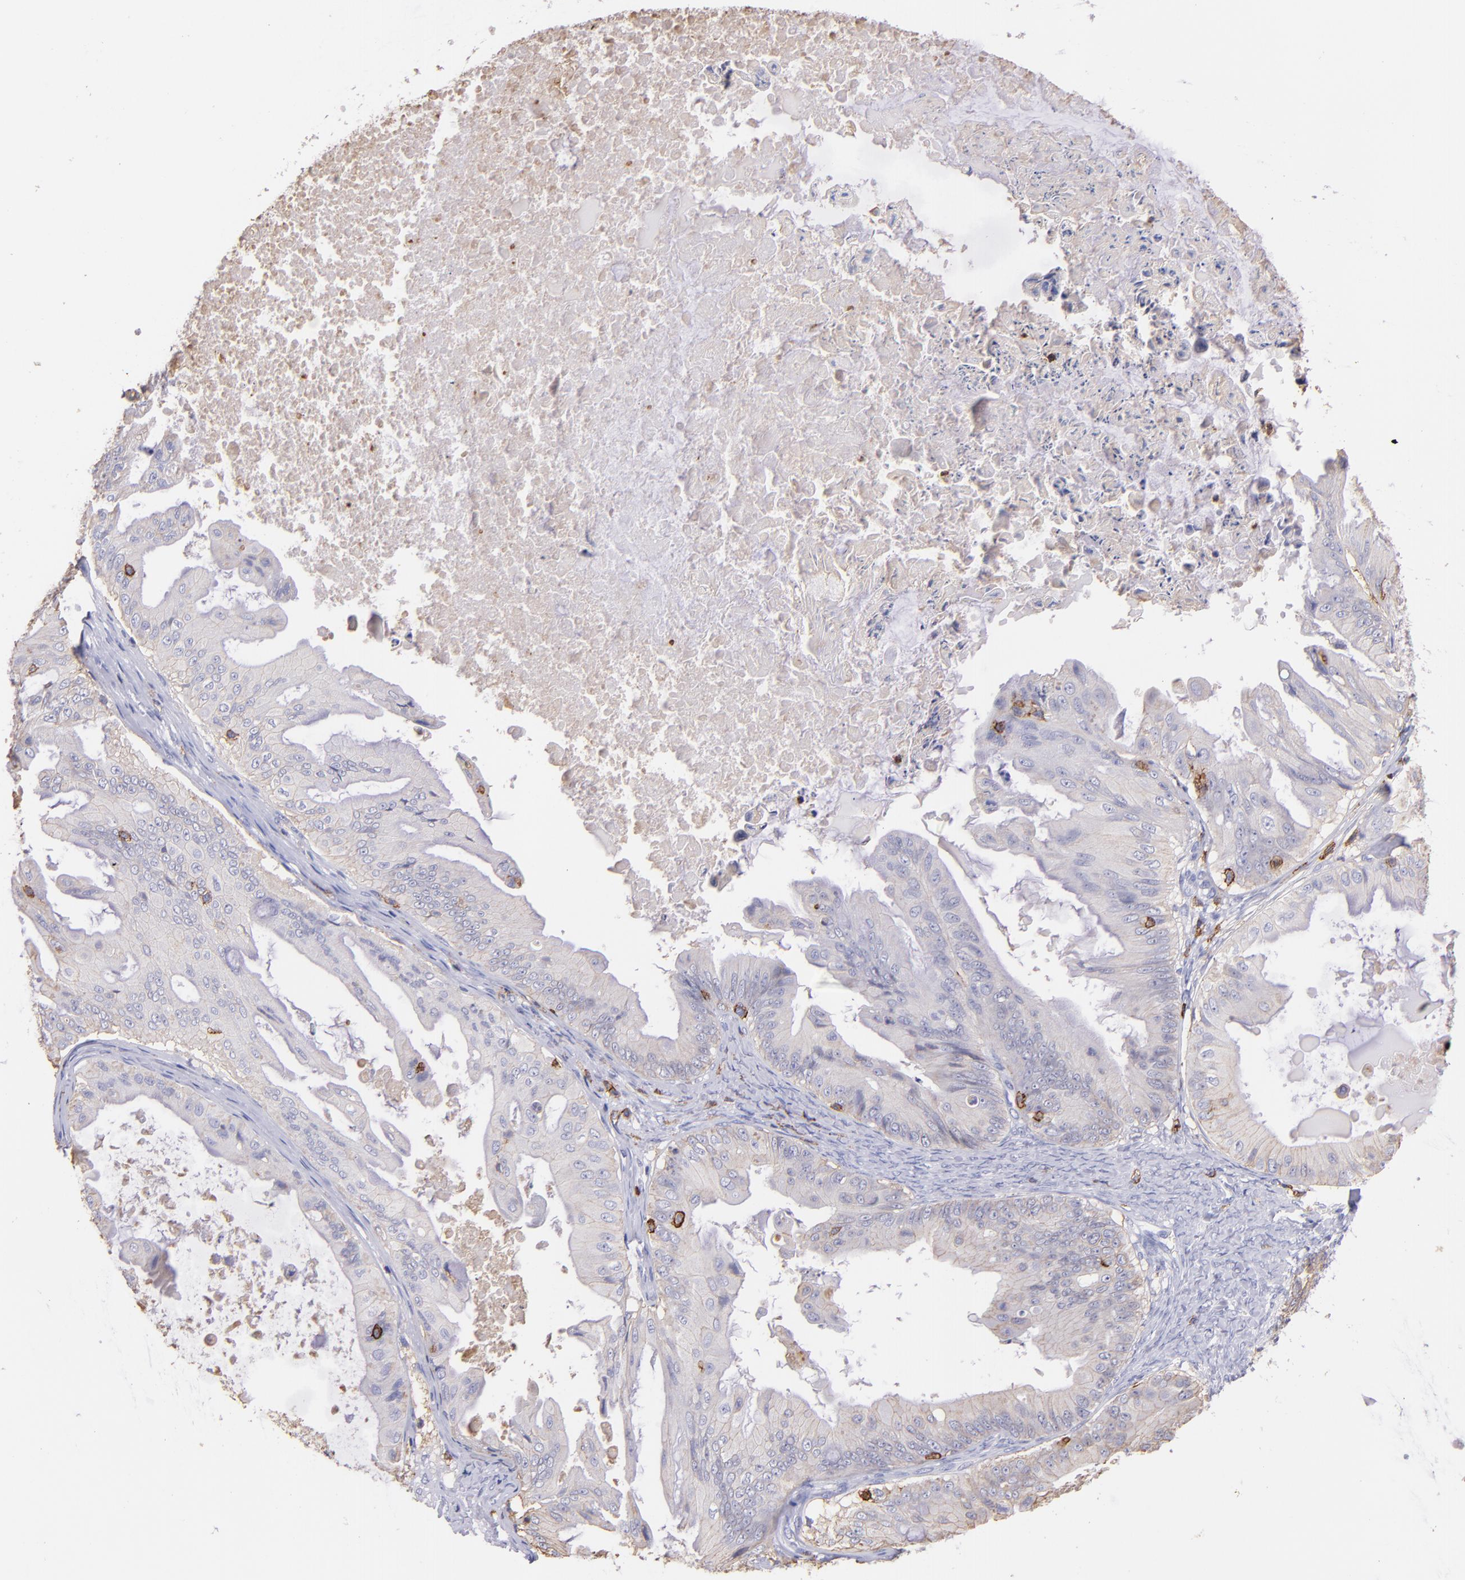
{"staining": {"intensity": "weak", "quantity": "<25%", "location": "cytoplasmic/membranous"}, "tissue": "ovarian cancer", "cell_type": "Tumor cells", "image_type": "cancer", "snomed": [{"axis": "morphology", "description": "Cystadenocarcinoma, mucinous, NOS"}, {"axis": "topography", "description": "Ovary"}], "caption": "This is a micrograph of immunohistochemistry staining of ovarian cancer, which shows no staining in tumor cells. (Brightfield microscopy of DAB (3,3'-diaminobenzidine) IHC at high magnification).", "gene": "SPN", "patient": {"sex": "female", "age": 37}}